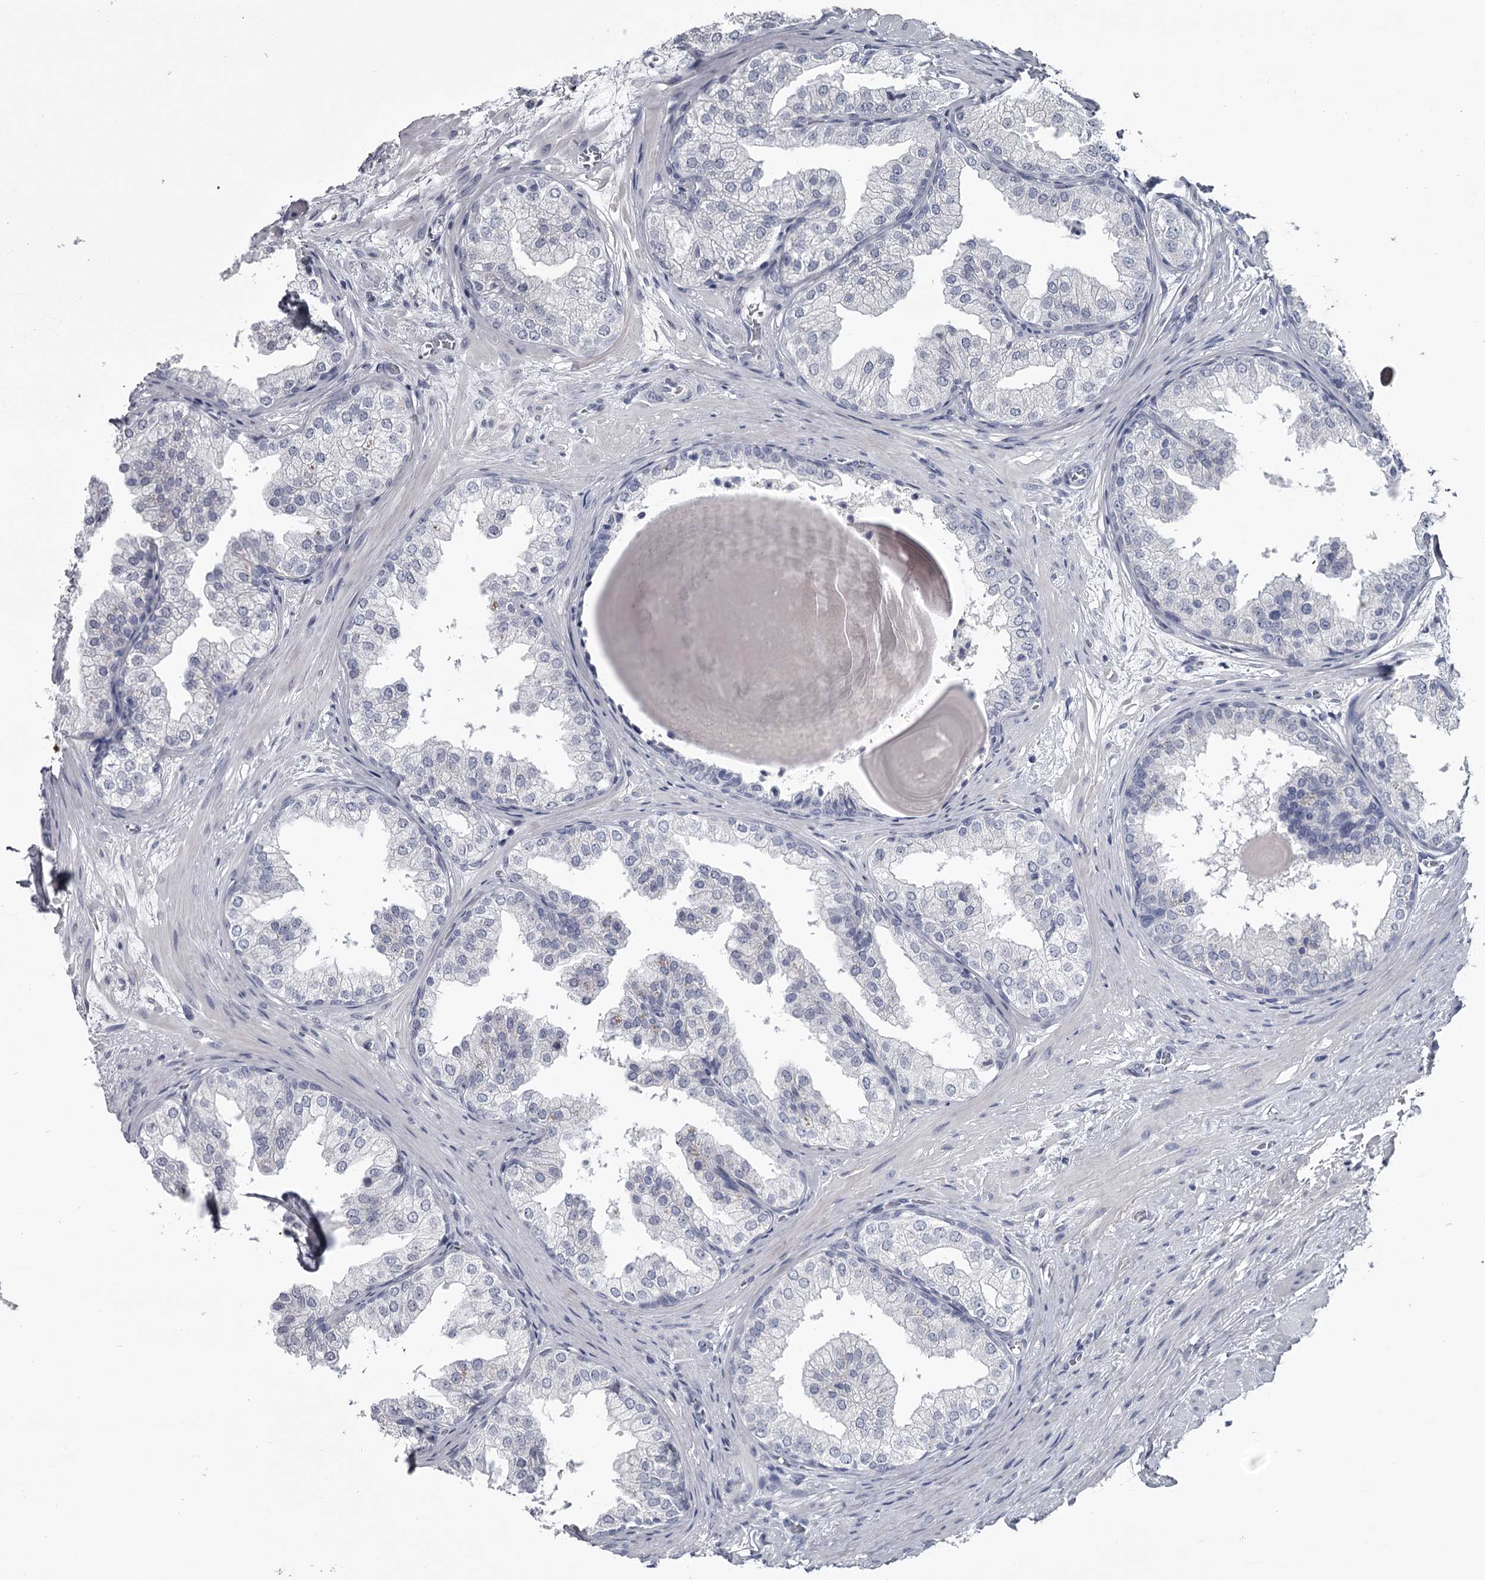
{"staining": {"intensity": "negative", "quantity": "none", "location": "none"}, "tissue": "prostate", "cell_type": "Glandular cells", "image_type": "normal", "snomed": [{"axis": "morphology", "description": "Normal tissue, NOS"}, {"axis": "topography", "description": "Prostate"}], "caption": "Micrograph shows no significant protein positivity in glandular cells of benign prostate.", "gene": "DAO", "patient": {"sex": "male", "age": 48}}